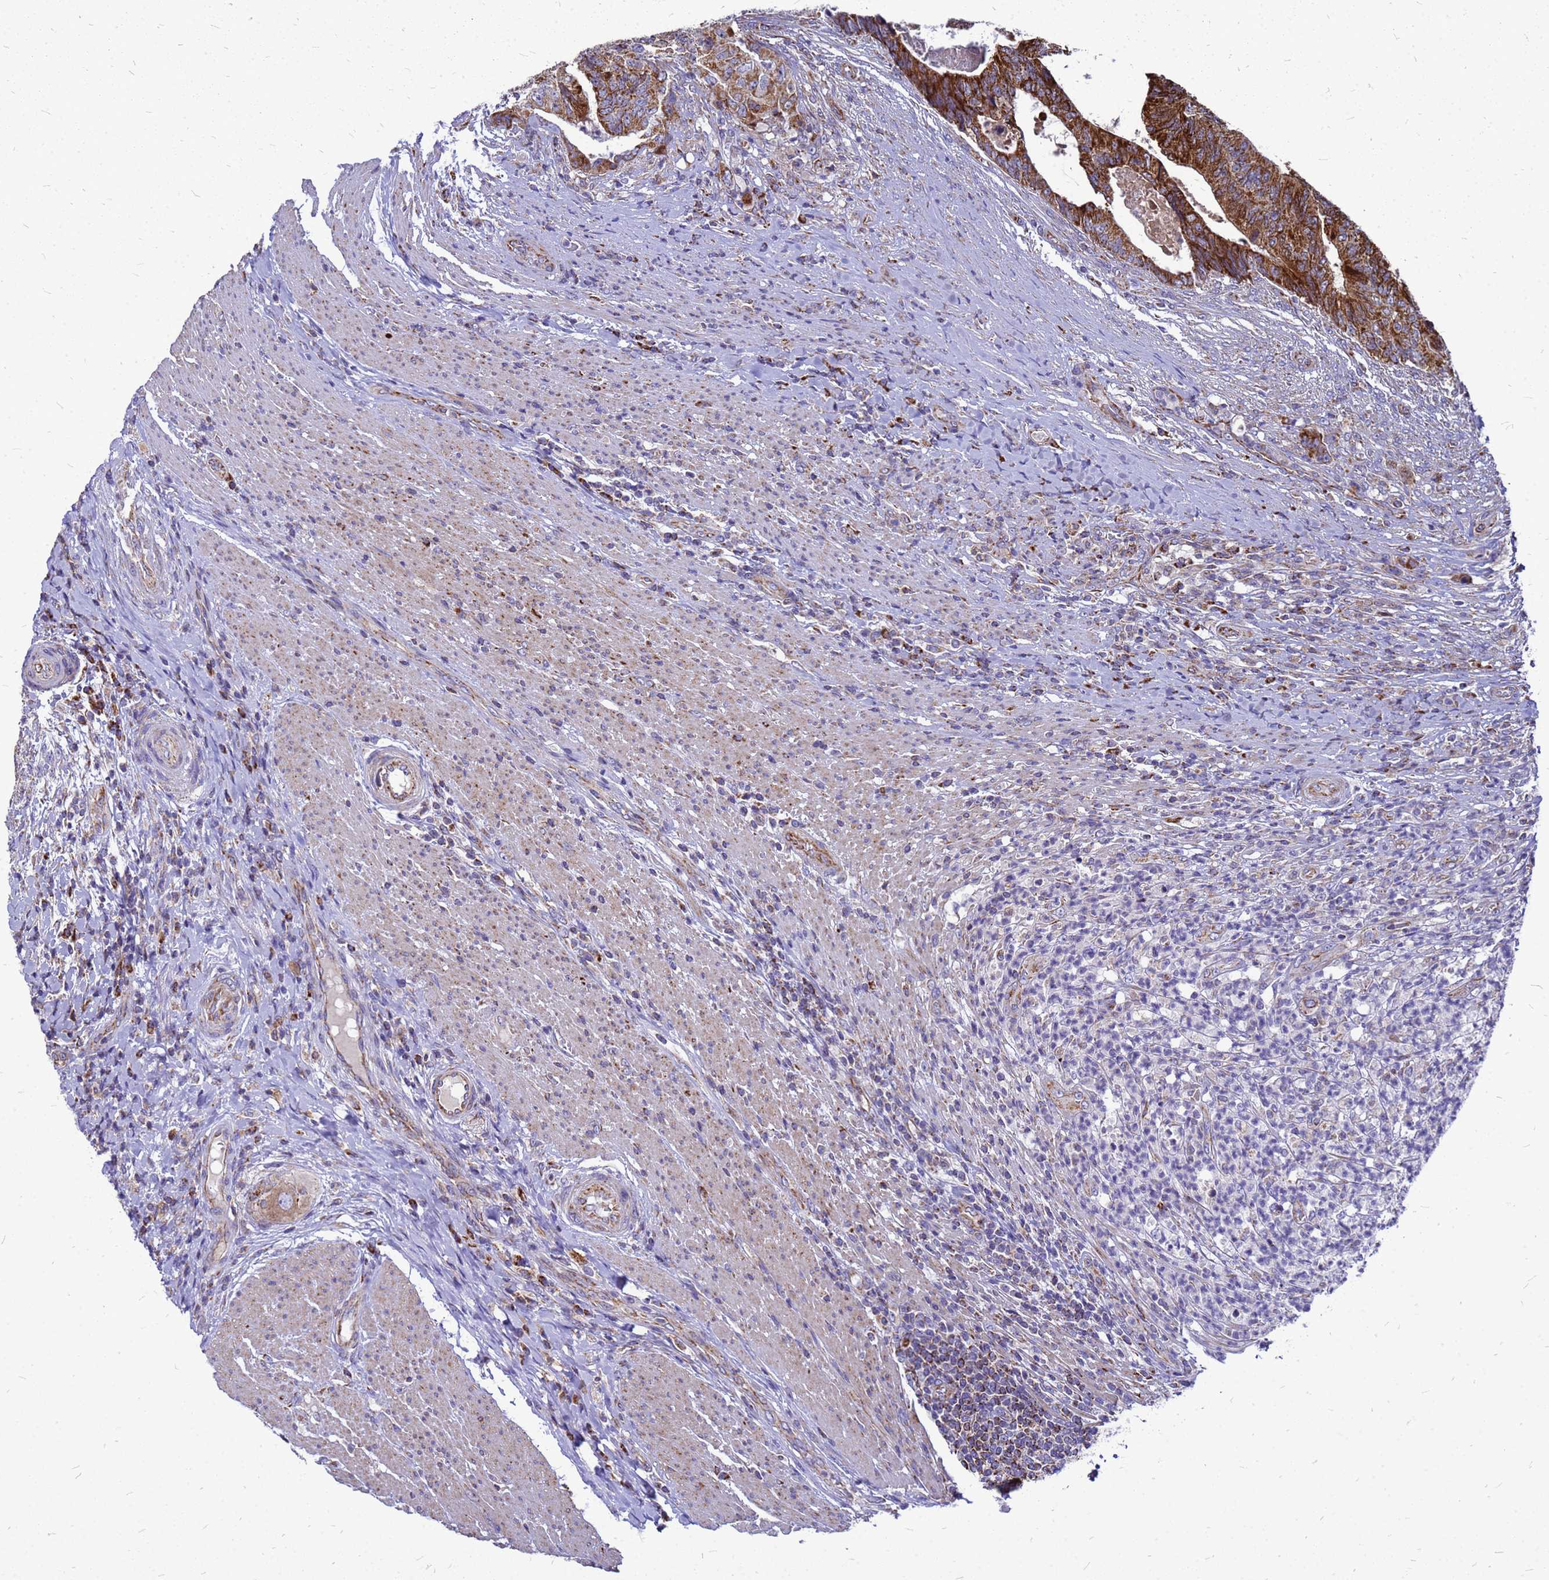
{"staining": {"intensity": "strong", "quantity": ">75%", "location": "cytoplasmic/membranous"}, "tissue": "colorectal cancer", "cell_type": "Tumor cells", "image_type": "cancer", "snomed": [{"axis": "morphology", "description": "Adenocarcinoma, NOS"}, {"axis": "topography", "description": "Colon"}], "caption": "Strong cytoplasmic/membranous protein expression is appreciated in about >75% of tumor cells in colorectal adenocarcinoma.", "gene": "CMC4", "patient": {"sex": "female", "age": 67}}